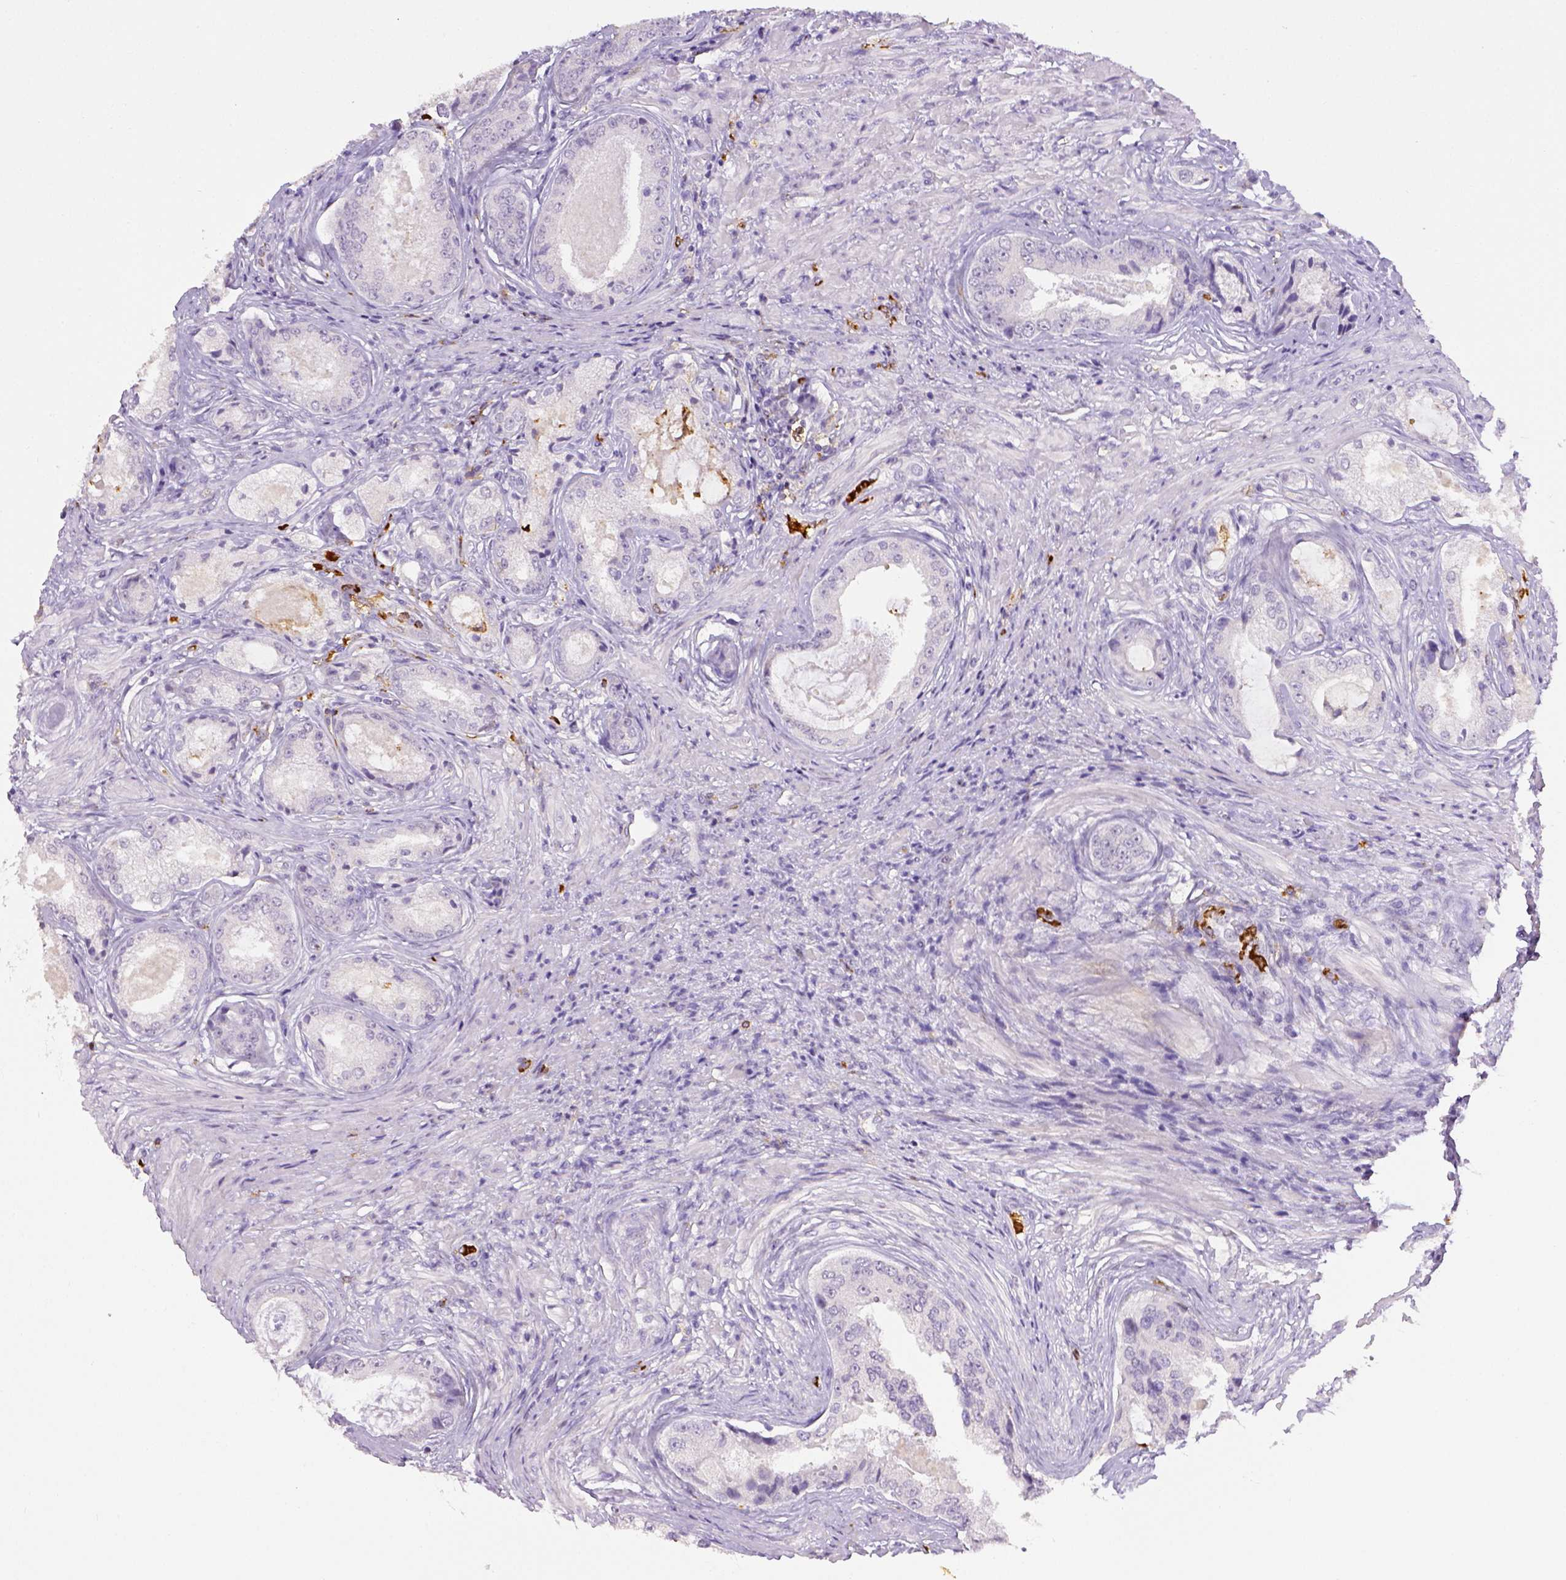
{"staining": {"intensity": "negative", "quantity": "none", "location": "none"}, "tissue": "prostate cancer", "cell_type": "Tumor cells", "image_type": "cancer", "snomed": [{"axis": "morphology", "description": "Adenocarcinoma, Low grade"}, {"axis": "topography", "description": "Prostate"}], "caption": "Immunohistochemistry (IHC) histopathology image of adenocarcinoma (low-grade) (prostate) stained for a protein (brown), which reveals no expression in tumor cells. (Immunohistochemistry (IHC), brightfield microscopy, high magnification).", "gene": "ITGAM", "patient": {"sex": "male", "age": 68}}